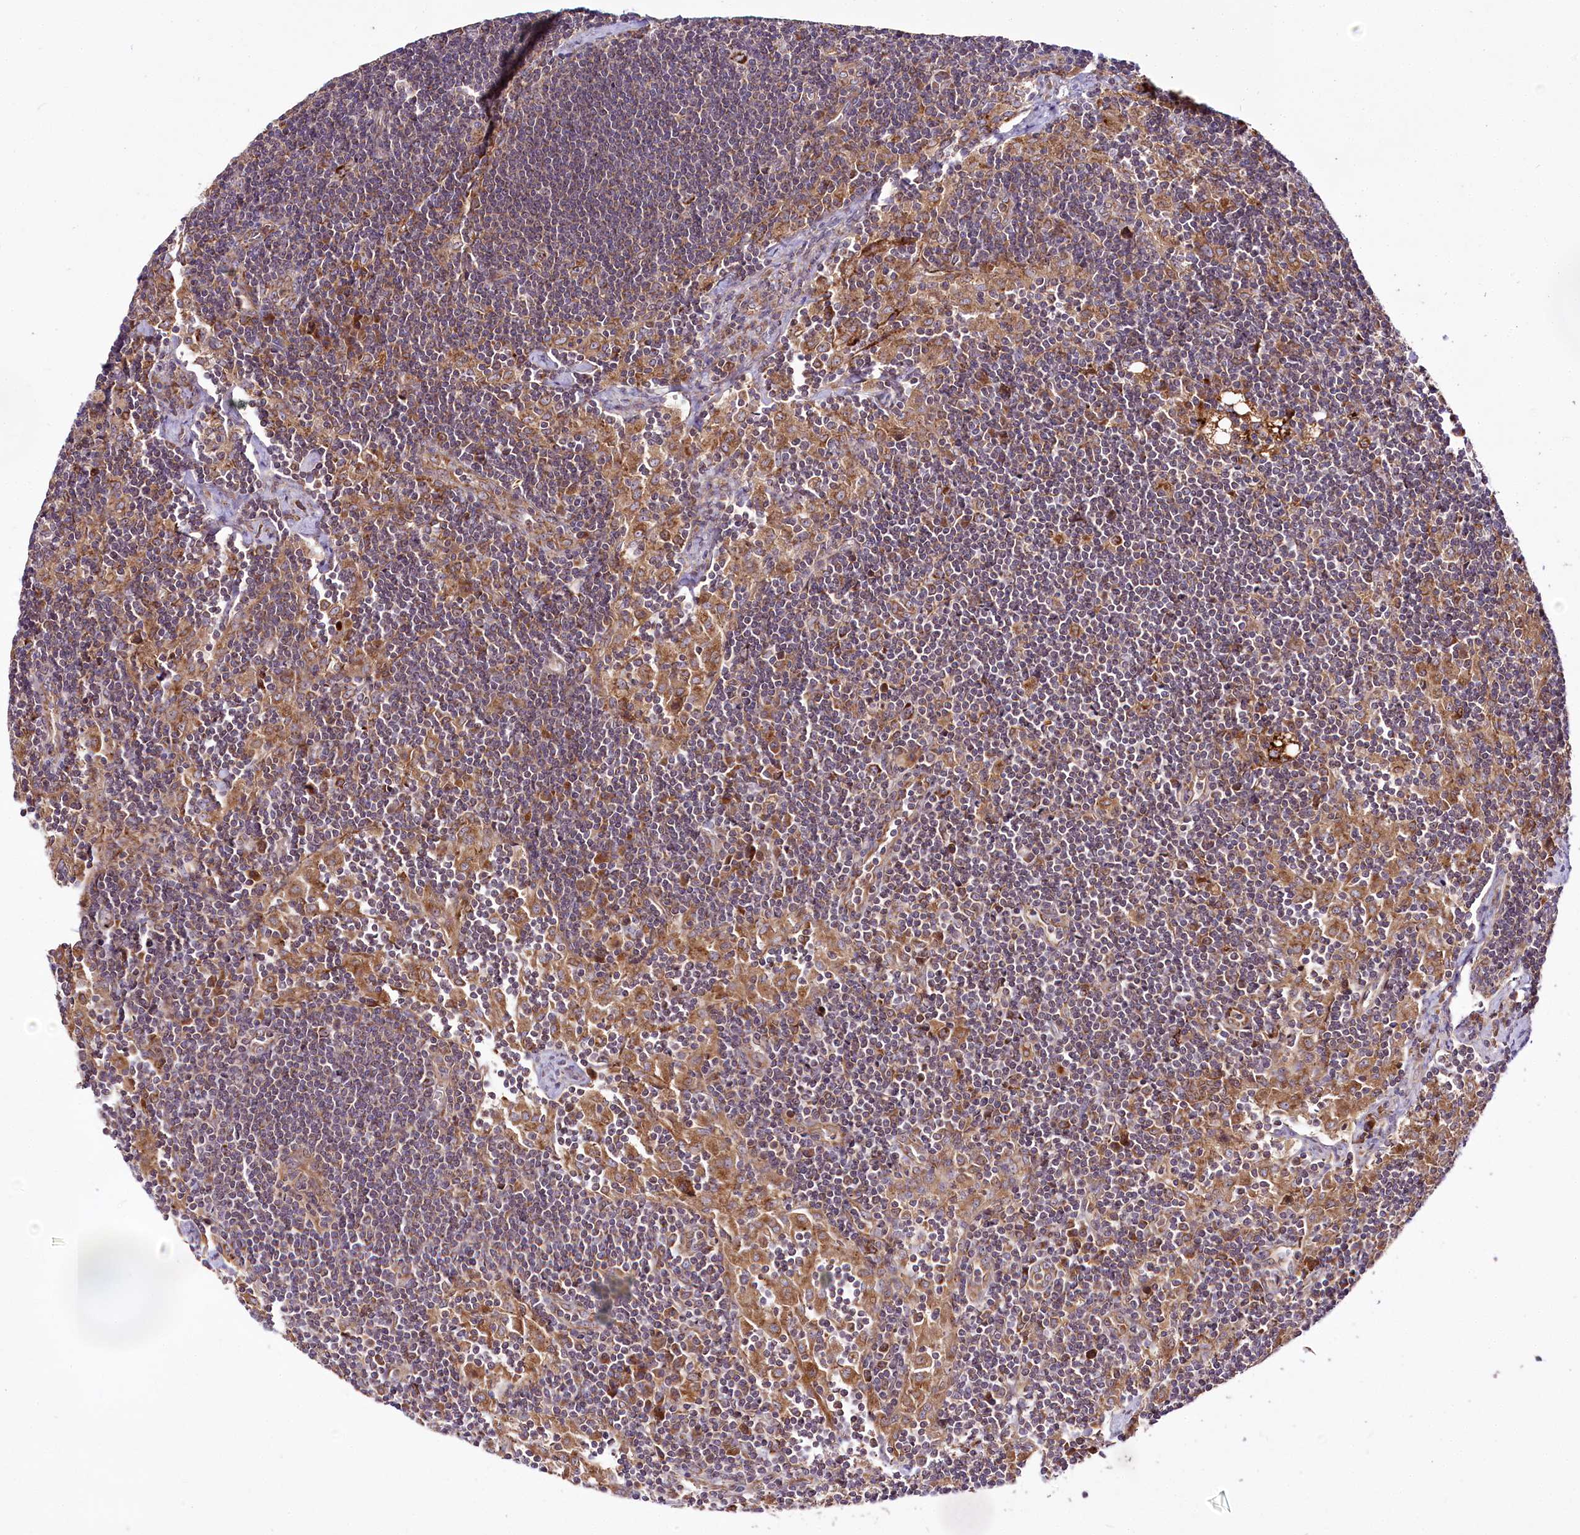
{"staining": {"intensity": "moderate", "quantity": "<25%", "location": "cytoplasmic/membranous"}, "tissue": "lymph node", "cell_type": "Germinal center cells", "image_type": "normal", "snomed": [{"axis": "morphology", "description": "Normal tissue, NOS"}, {"axis": "topography", "description": "Lymph node"}], "caption": "Protein expression analysis of unremarkable human lymph node reveals moderate cytoplasmic/membranous staining in approximately <25% of germinal center cells. (Stains: DAB in brown, nuclei in blue, Microscopy: brightfield microscopy at high magnification).", "gene": "RAB7A", "patient": {"sex": "male", "age": 24}}